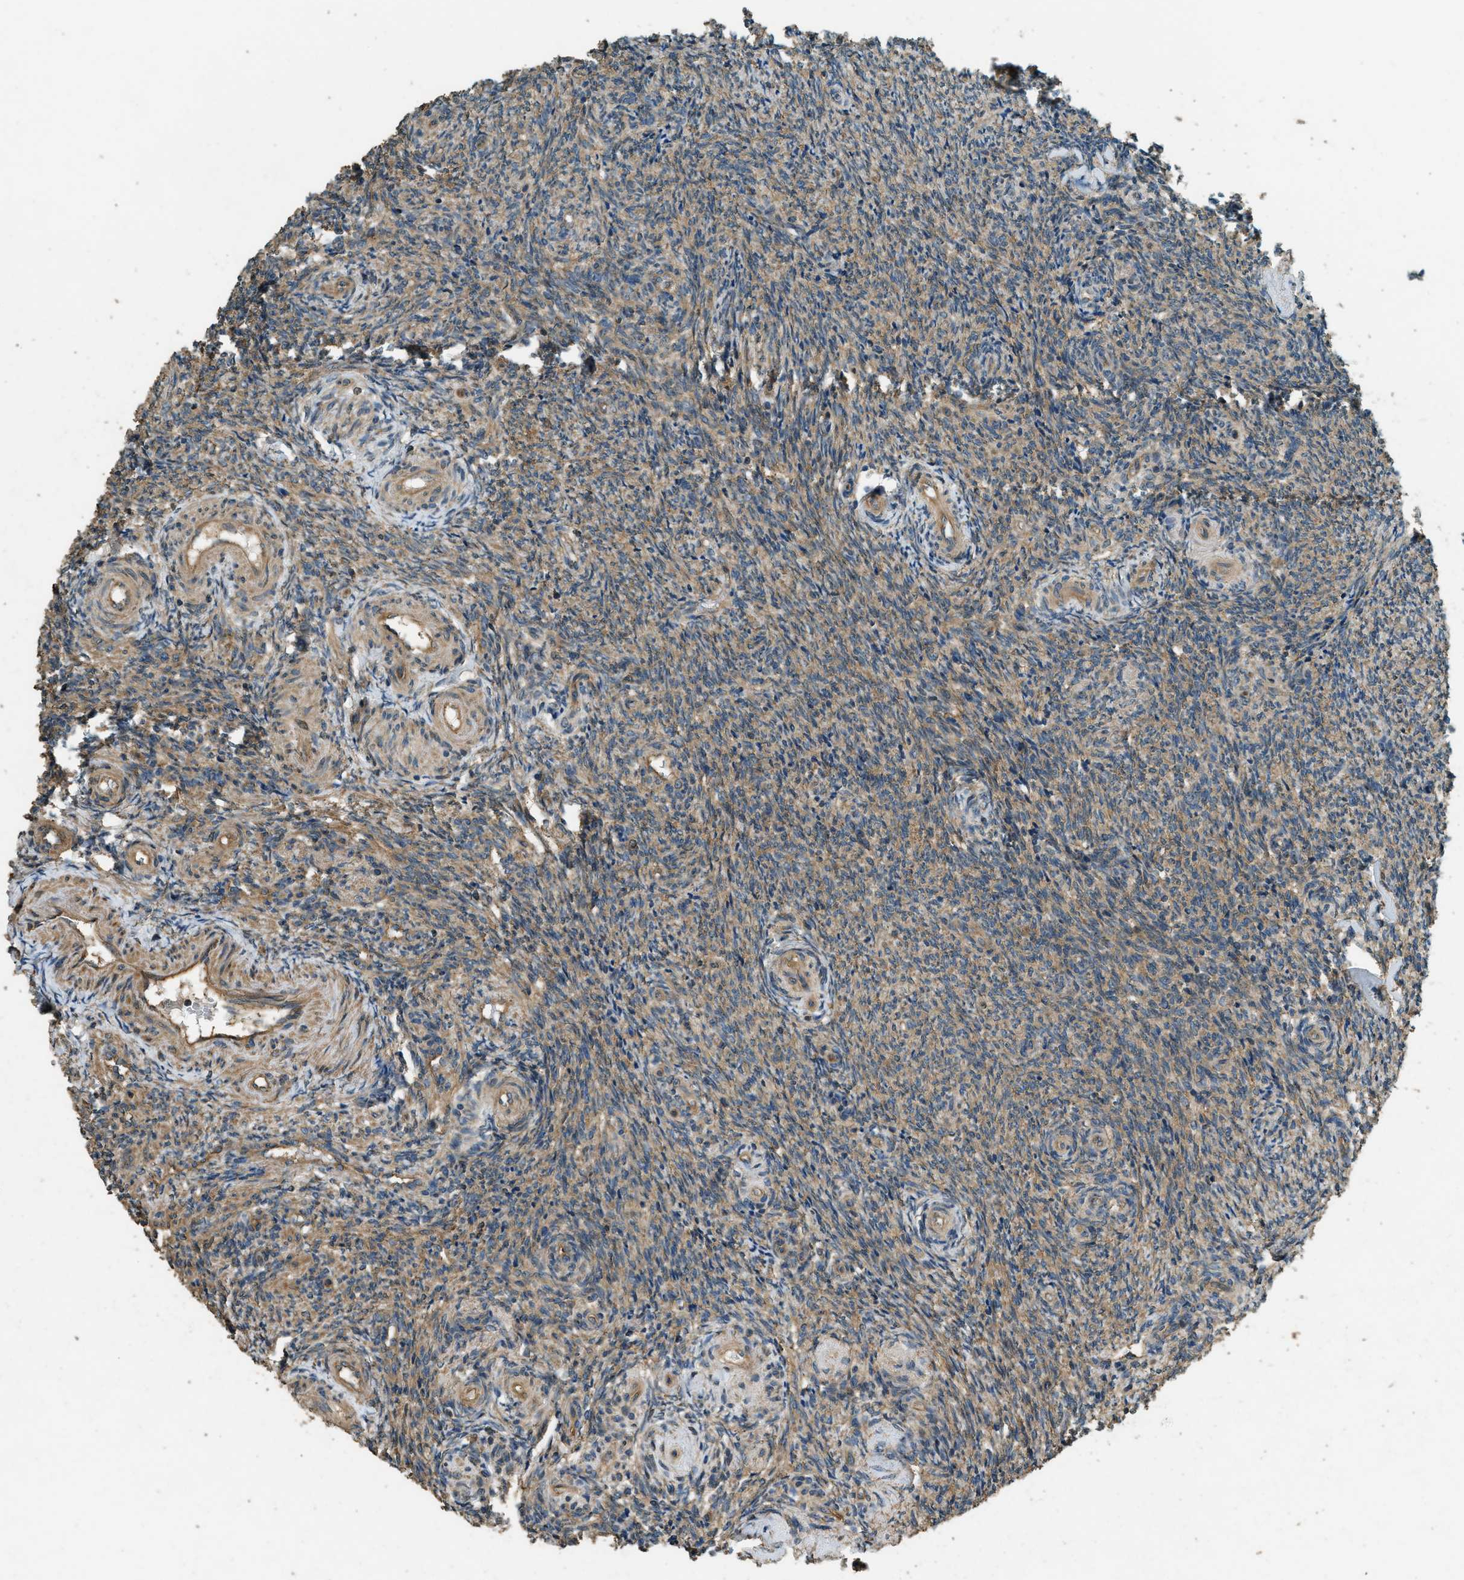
{"staining": {"intensity": "moderate", "quantity": ">75%", "location": "cytoplasmic/membranous"}, "tissue": "ovary", "cell_type": "Ovarian stroma cells", "image_type": "normal", "snomed": [{"axis": "morphology", "description": "Normal tissue, NOS"}, {"axis": "topography", "description": "Ovary"}], "caption": "This photomicrograph reveals immunohistochemistry staining of normal ovary, with medium moderate cytoplasmic/membranous positivity in approximately >75% of ovarian stroma cells.", "gene": "MARS1", "patient": {"sex": "female", "age": 41}}